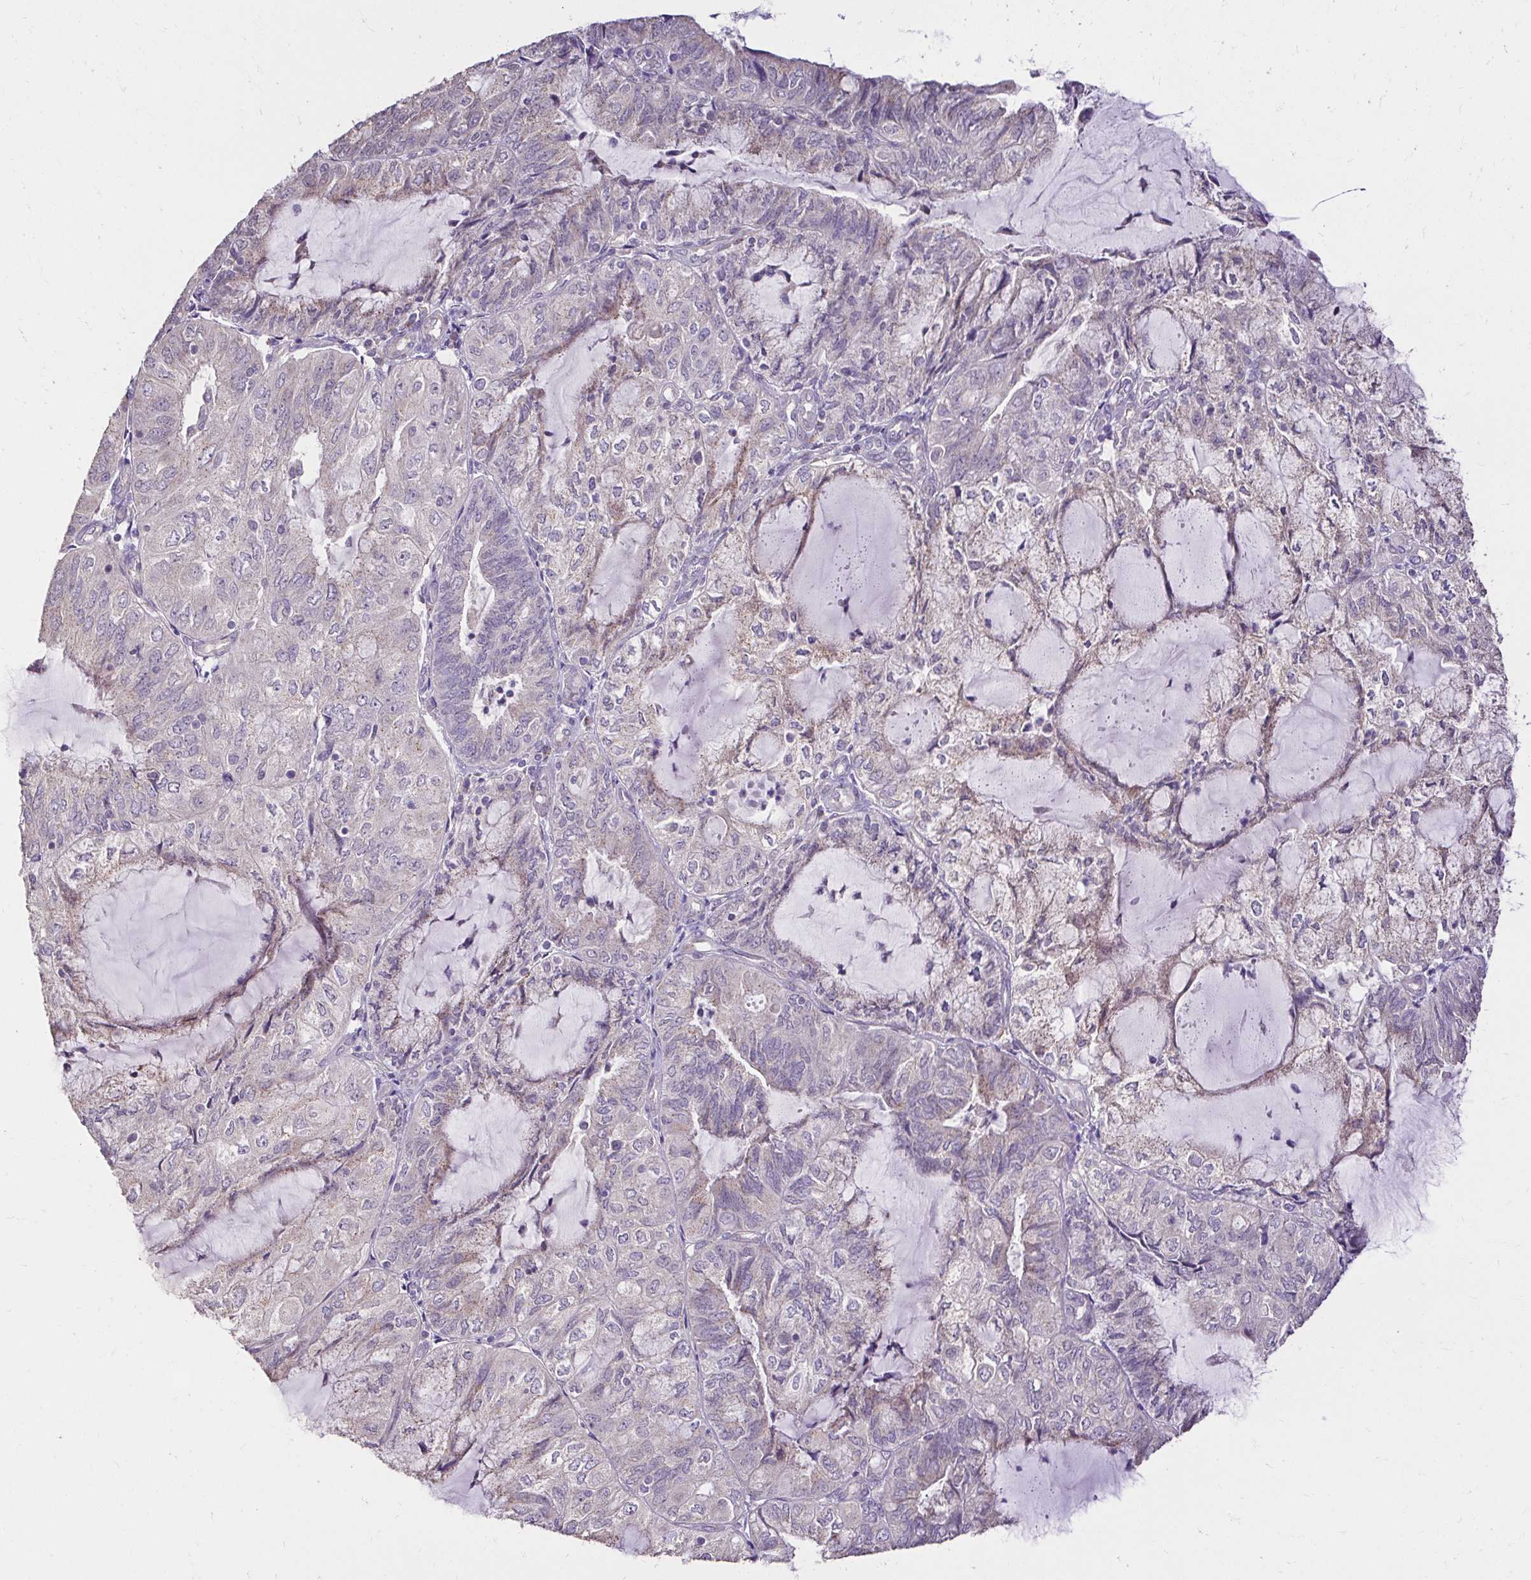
{"staining": {"intensity": "weak", "quantity": "<25%", "location": "cytoplasmic/membranous"}, "tissue": "endometrial cancer", "cell_type": "Tumor cells", "image_type": "cancer", "snomed": [{"axis": "morphology", "description": "Adenocarcinoma, NOS"}, {"axis": "topography", "description": "Endometrium"}], "caption": "Immunohistochemistry photomicrograph of endometrial adenocarcinoma stained for a protein (brown), which reveals no expression in tumor cells.", "gene": "KIAA1210", "patient": {"sex": "female", "age": 81}}